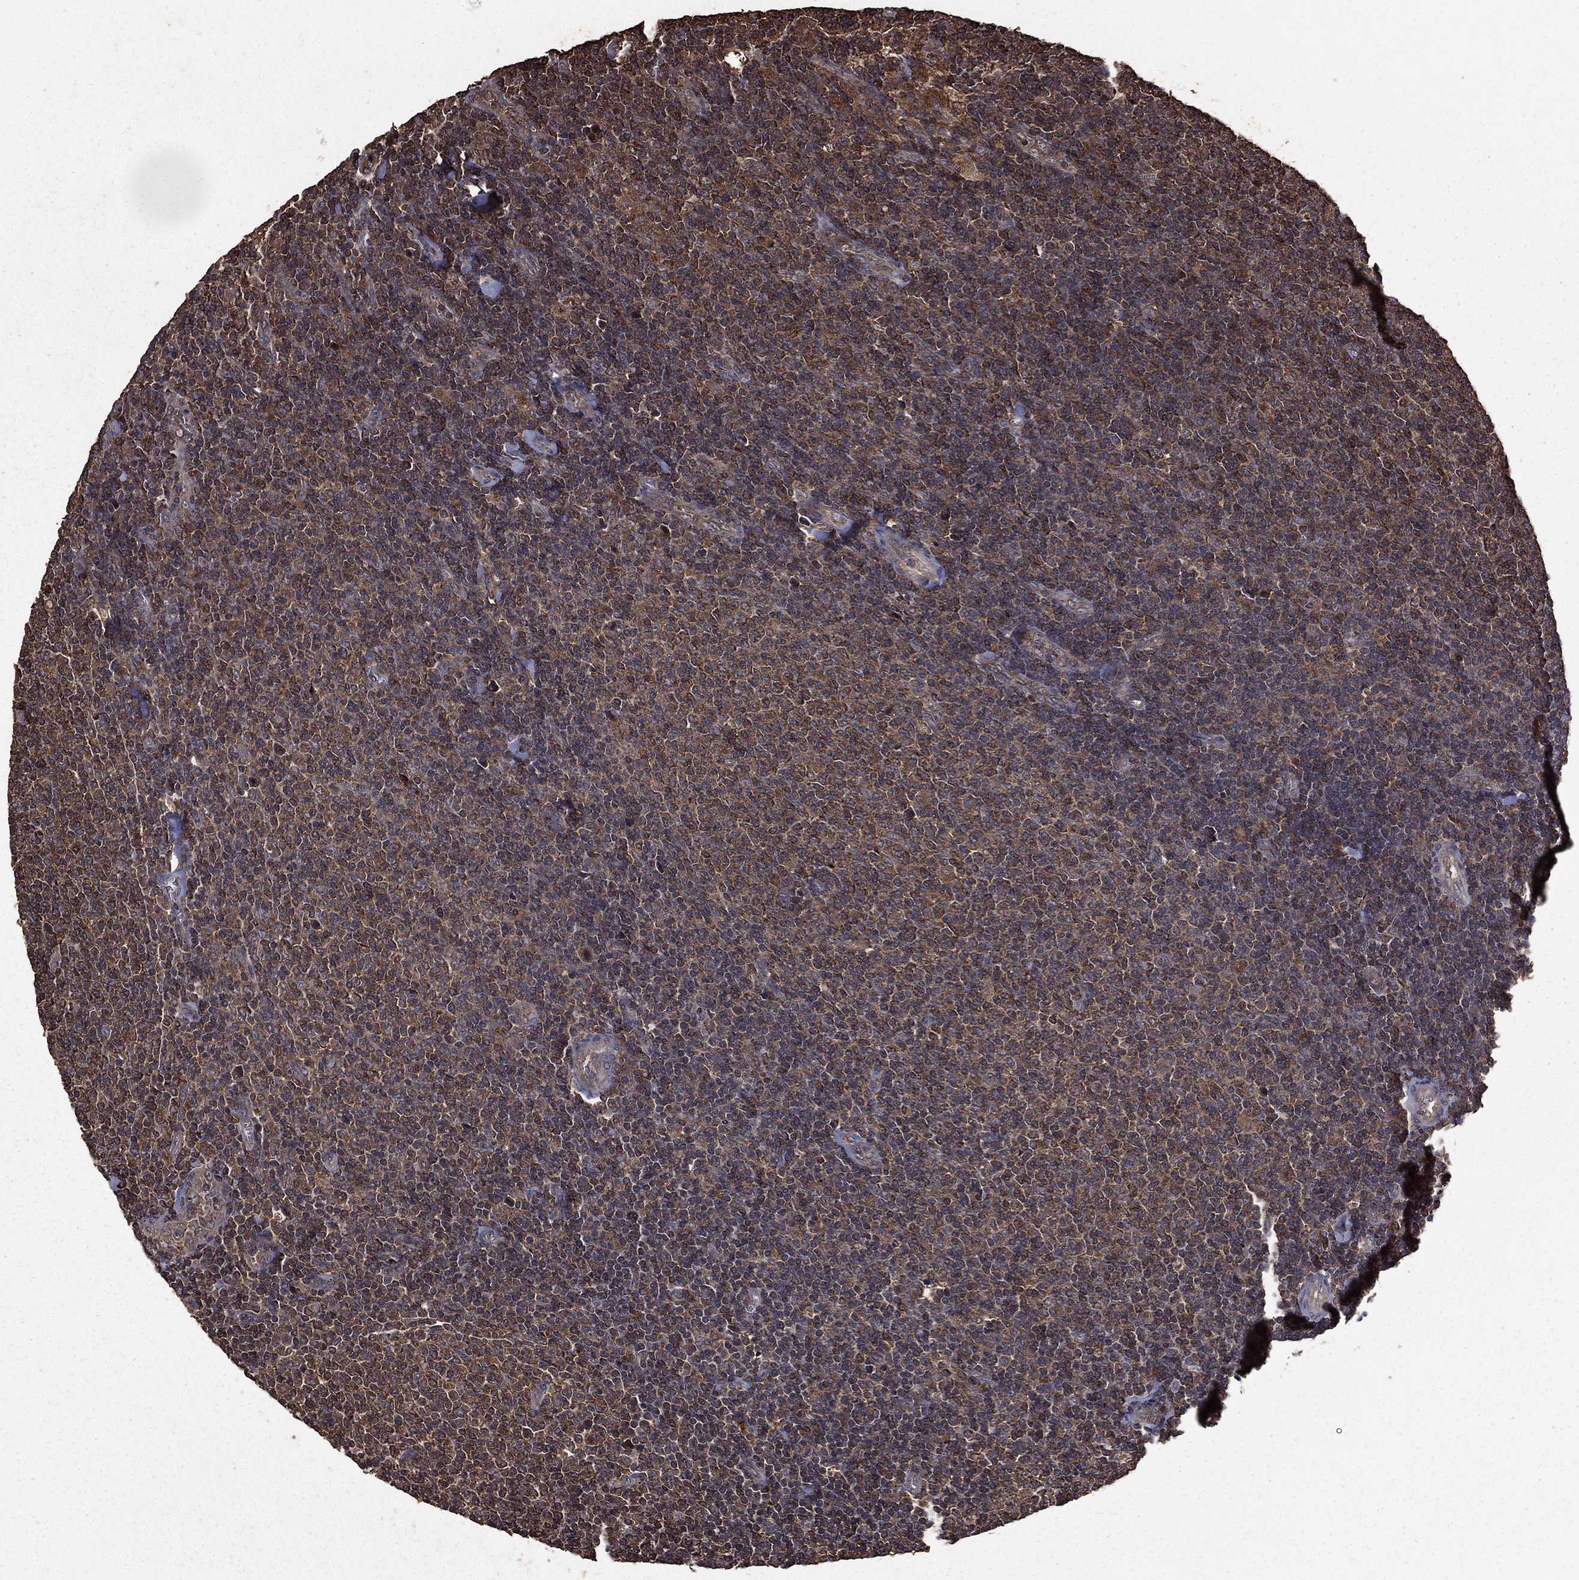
{"staining": {"intensity": "negative", "quantity": "none", "location": "none"}, "tissue": "lymphoma", "cell_type": "Tumor cells", "image_type": "cancer", "snomed": [{"axis": "morphology", "description": "Malignant lymphoma, non-Hodgkin's type, Low grade"}, {"axis": "topography", "description": "Lymph node"}], "caption": "Immunohistochemistry histopathology image of neoplastic tissue: human lymphoma stained with DAB shows no significant protein staining in tumor cells.", "gene": "BIRC6", "patient": {"sex": "male", "age": 52}}